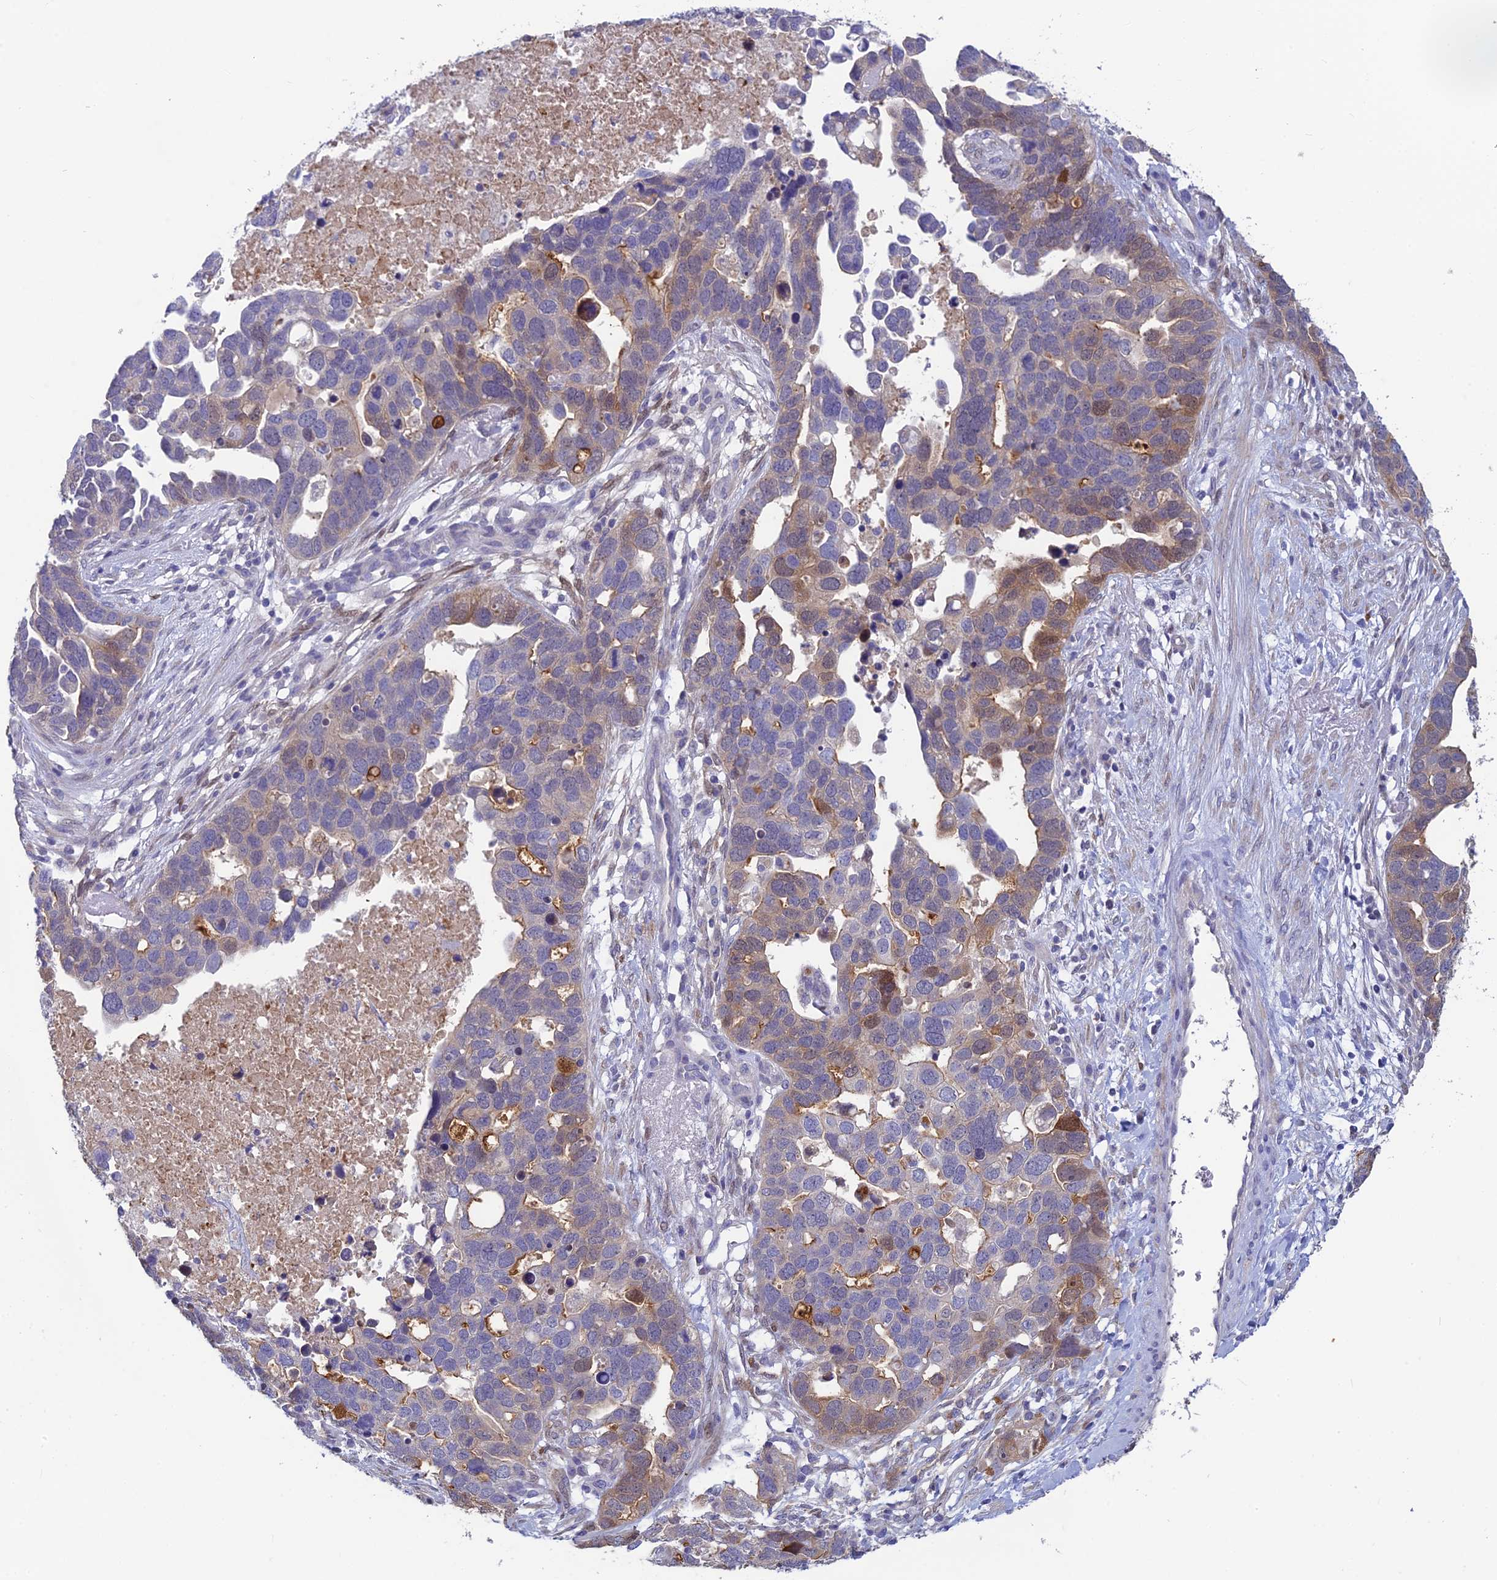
{"staining": {"intensity": "moderate", "quantity": "<25%", "location": "cytoplasmic/membranous,nuclear"}, "tissue": "ovarian cancer", "cell_type": "Tumor cells", "image_type": "cancer", "snomed": [{"axis": "morphology", "description": "Cystadenocarcinoma, serous, NOS"}, {"axis": "topography", "description": "Ovary"}], "caption": "Protein expression analysis of human serous cystadenocarcinoma (ovarian) reveals moderate cytoplasmic/membranous and nuclear positivity in approximately <25% of tumor cells.", "gene": "XPO7", "patient": {"sex": "female", "age": 54}}